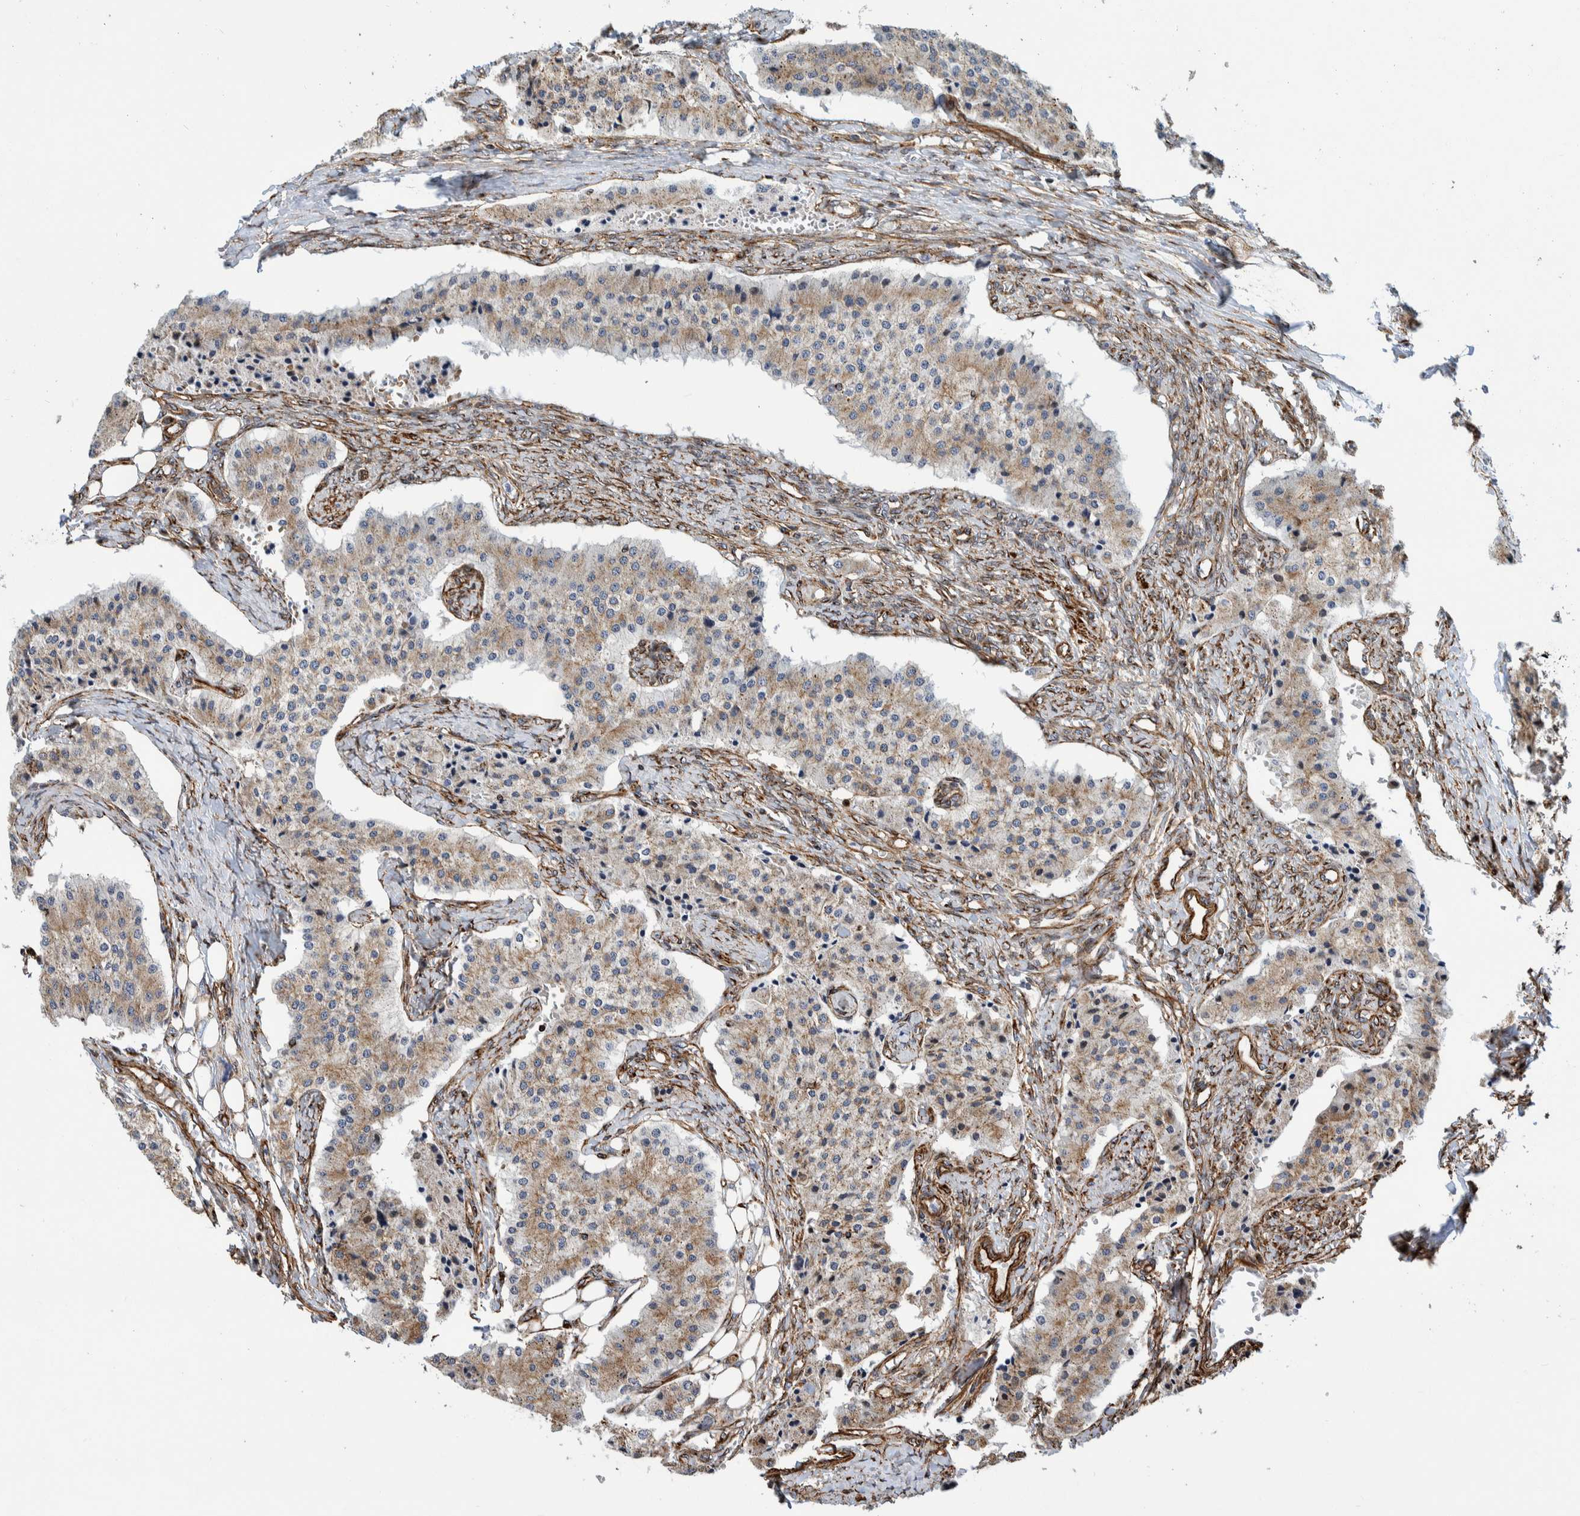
{"staining": {"intensity": "weak", "quantity": ">75%", "location": "cytoplasmic/membranous"}, "tissue": "carcinoid", "cell_type": "Tumor cells", "image_type": "cancer", "snomed": [{"axis": "morphology", "description": "Carcinoid, malignant, NOS"}, {"axis": "topography", "description": "Colon"}], "caption": "Immunohistochemistry of human carcinoid (malignant) demonstrates low levels of weak cytoplasmic/membranous staining in about >75% of tumor cells.", "gene": "CCDC57", "patient": {"sex": "female", "age": 52}}